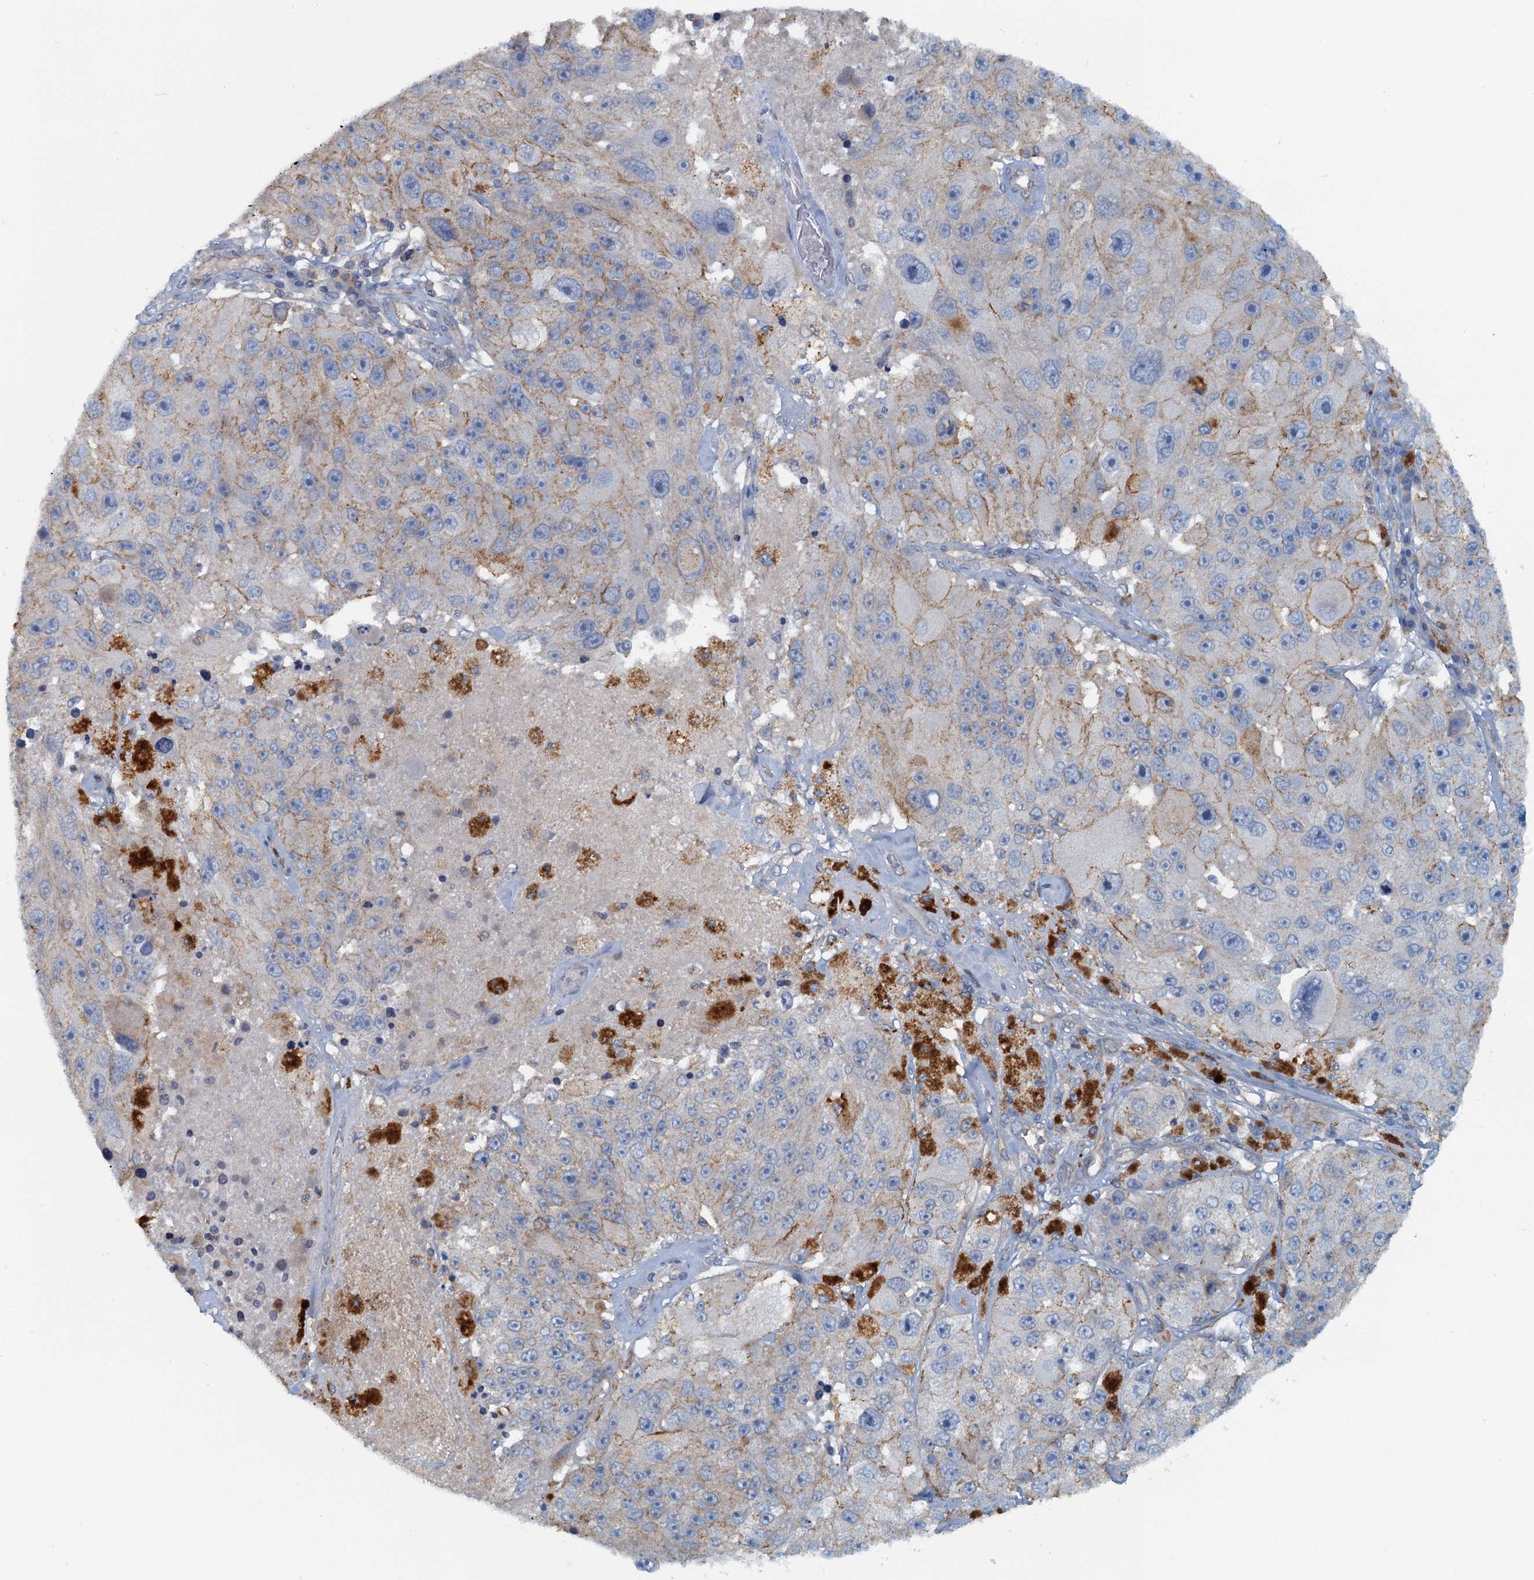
{"staining": {"intensity": "weak", "quantity": "<25%", "location": "cytoplasmic/membranous"}, "tissue": "melanoma", "cell_type": "Tumor cells", "image_type": "cancer", "snomed": [{"axis": "morphology", "description": "Malignant melanoma, Metastatic site"}, {"axis": "topography", "description": "Lymph node"}], "caption": "This is an immunohistochemistry (IHC) histopathology image of melanoma. There is no expression in tumor cells.", "gene": "THAP10", "patient": {"sex": "male", "age": 62}}